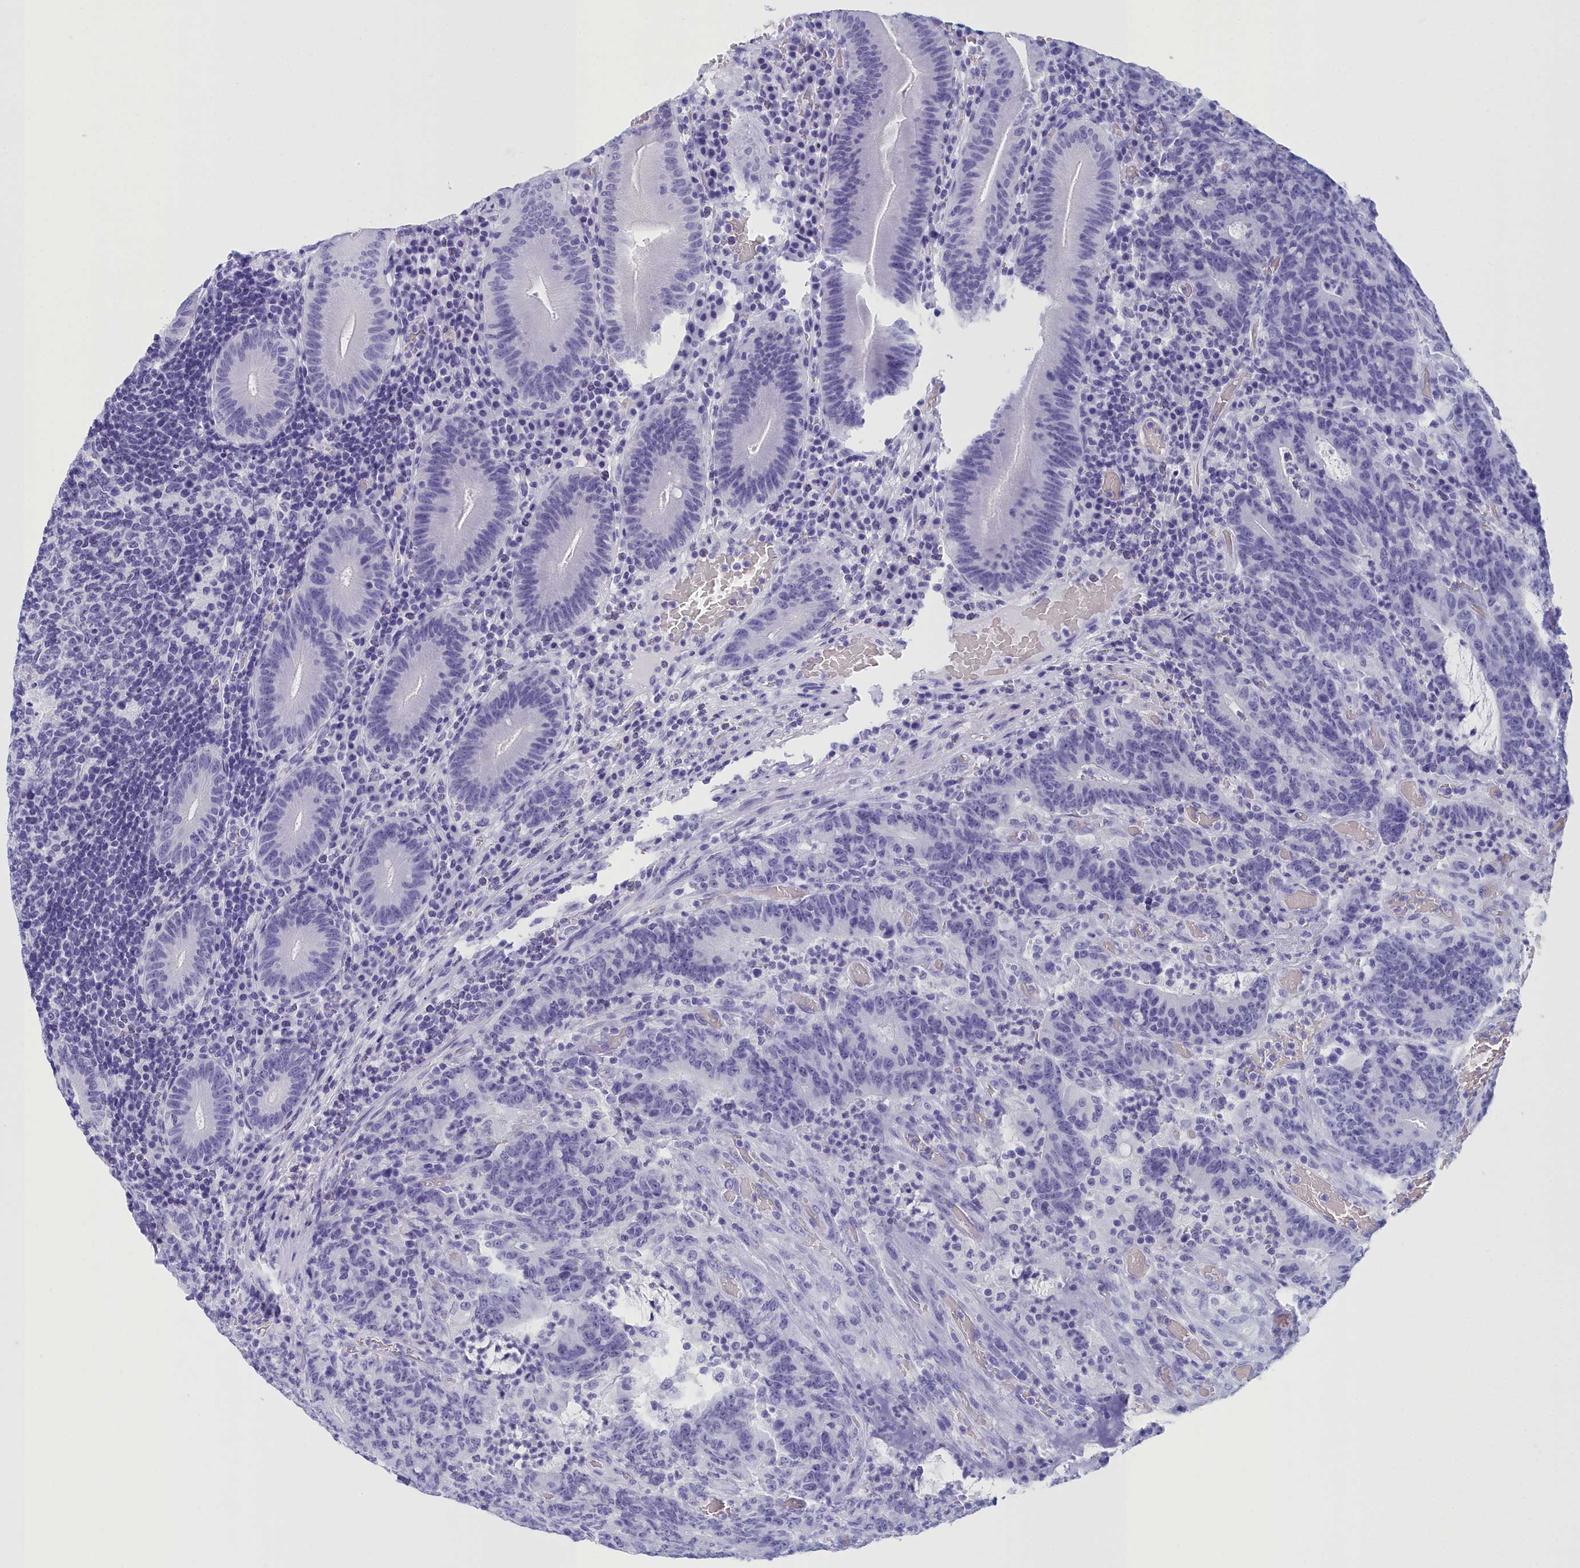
{"staining": {"intensity": "negative", "quantity": "none", "location": "none"}, "tissue": "colorectal cancer", "cell_type": "Tumor cells", "image_type": "cancer", "snomed": [{"axis": "morphology", "description": "Normal tissue, NOS"}, {"axis": "morphology", "description": "Adenocarcinoma, NOS"}, {"axis": "topography", "description": "Colon"}], "caption": "Tumor cells are negative for brown protein staining in colorectal adenocarcinoma.", "gene": "CCDC97", "patient": {"sex": "female", "age": 75}}